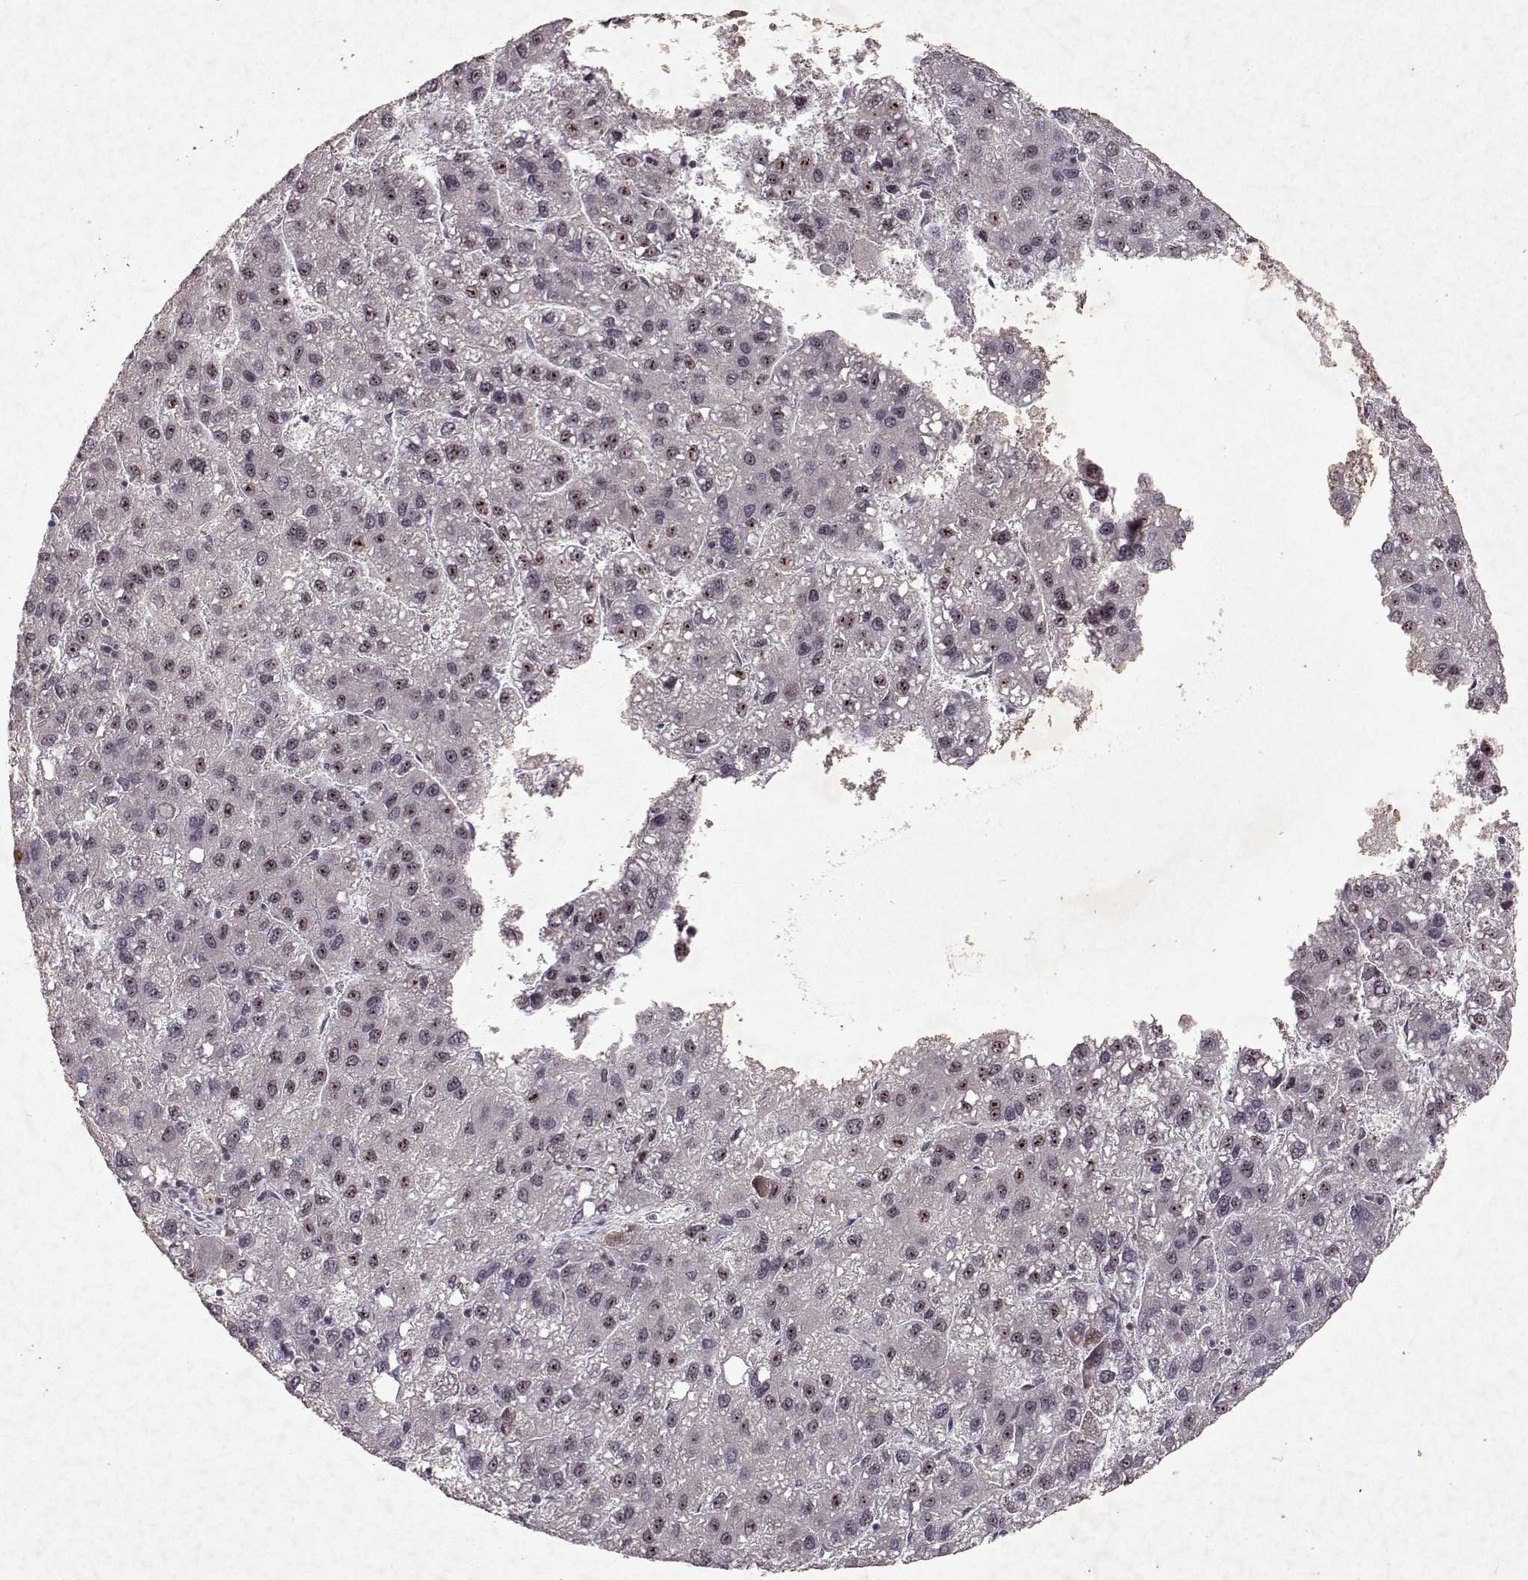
{"staining": {"intensity": "moderate", "quantity": "<25%", "location": "nuclear"}, "tissue": "liver cancer", "cell_type": "Tumor cells", "image_type": "cancer", "snomed": [{"axis": "morphology", "description": "Carcinoma, Hepatocellular, NOS"}, {"axis": "topography", "description": "Liver"}], "caption": "The image reveals staining of liver cancer, revealing moderate nuclear protein expression (brown color) within tumor cells.", "gene": "DDX56", "patient": {"sex": "female", "age": 82}}